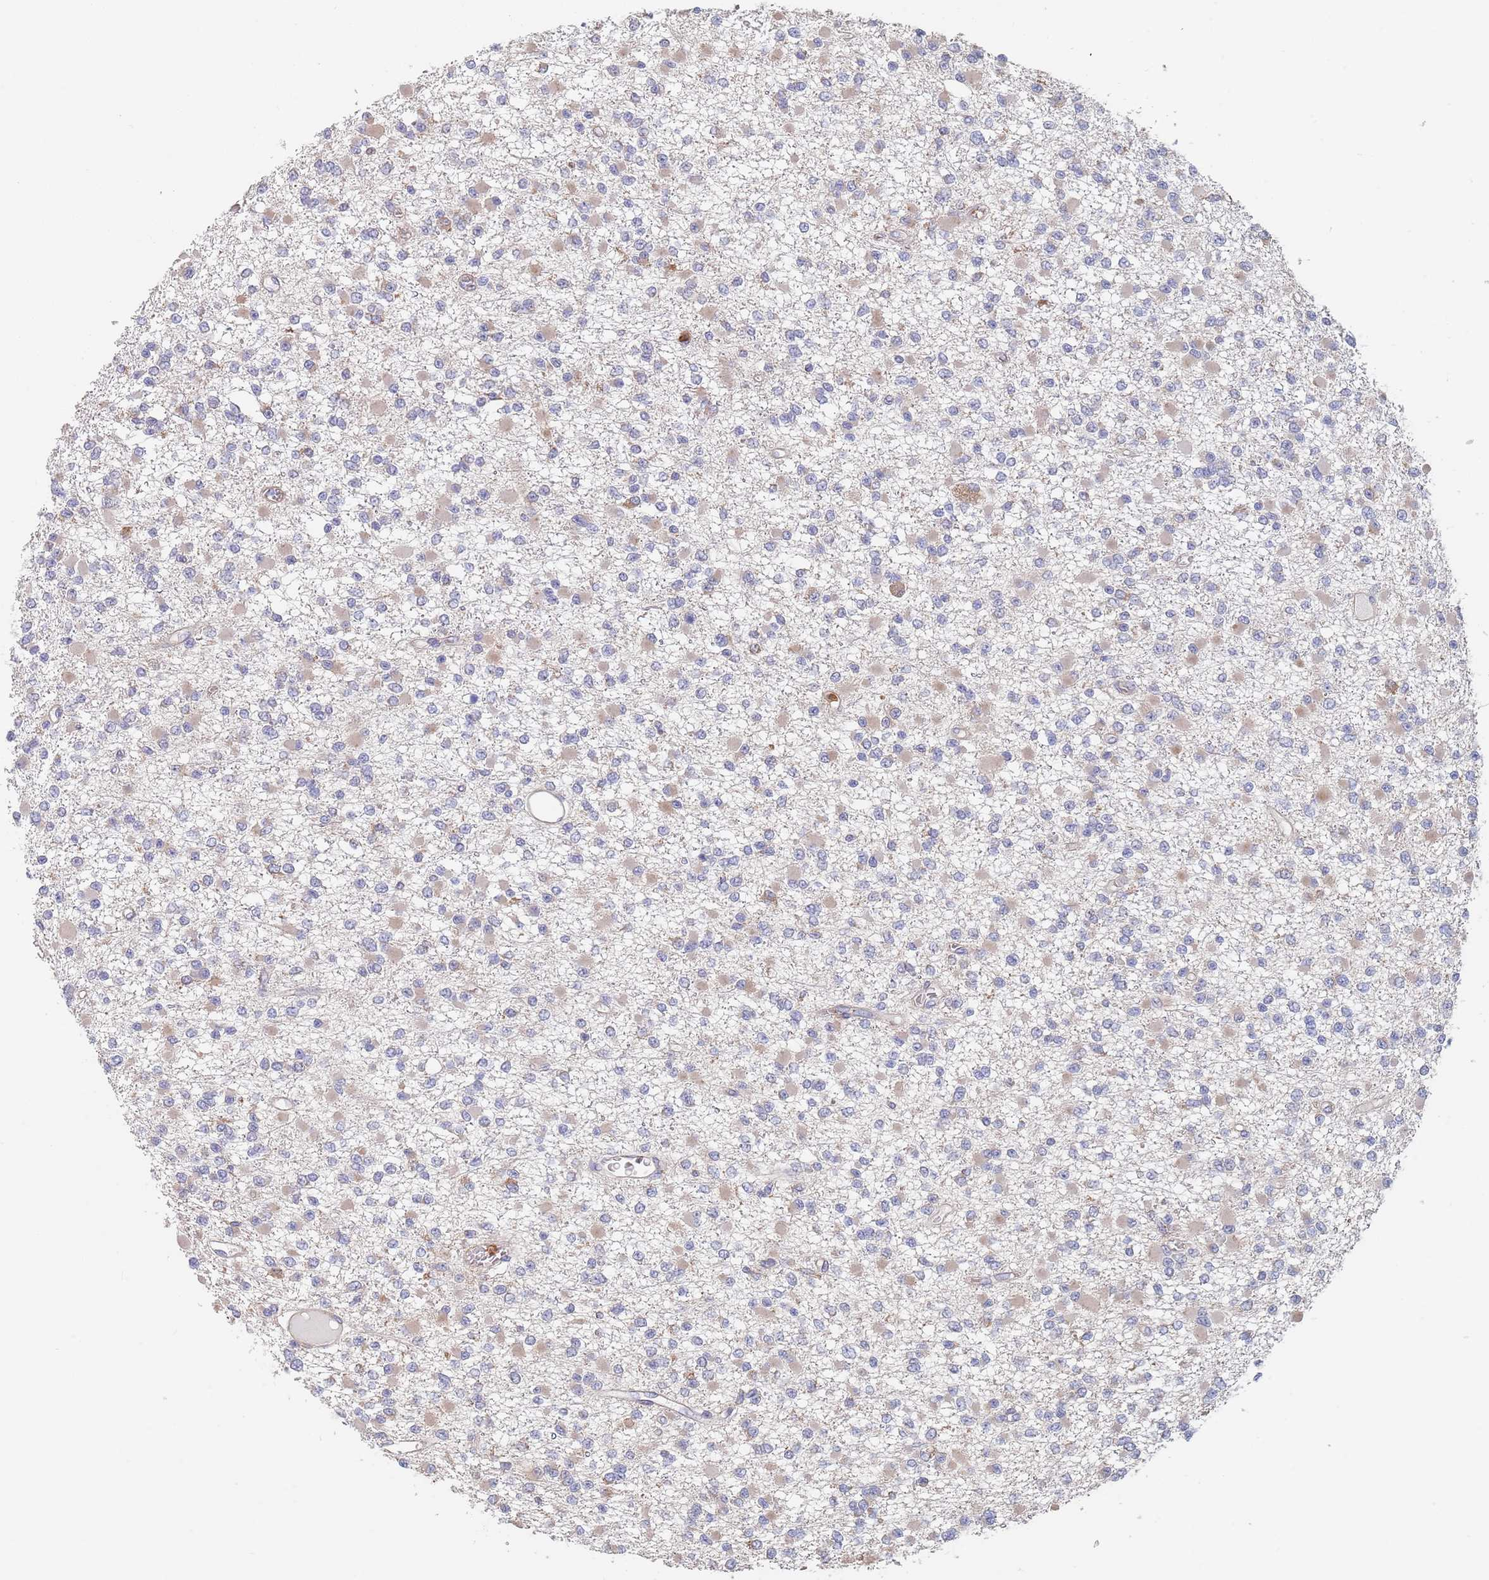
{"staining": {"intensity": "negative", "quantity": "none", "location": "none"}, "tissue": "glioma", "cell_type": "Tumor cells", "image_type": "cancer", "snomed": [{"axis": "morphology", "description": "Glioma, malignant, Low grade"}, {"axis": "topography", "description": "Brain"}], "caption": "This is a image of immunohistochemistry (IHC) staining of glioma, which shows no positivity in tumor cells. Brightfield microscopy of immunohistochemistry stained with DAB (3,3'-diaminobenzidine) (brown) and hematoxylin (blue), captured at high magnification.", "gene": "DCUN1D3", "patient": {"sex": "female", "age": 22}}